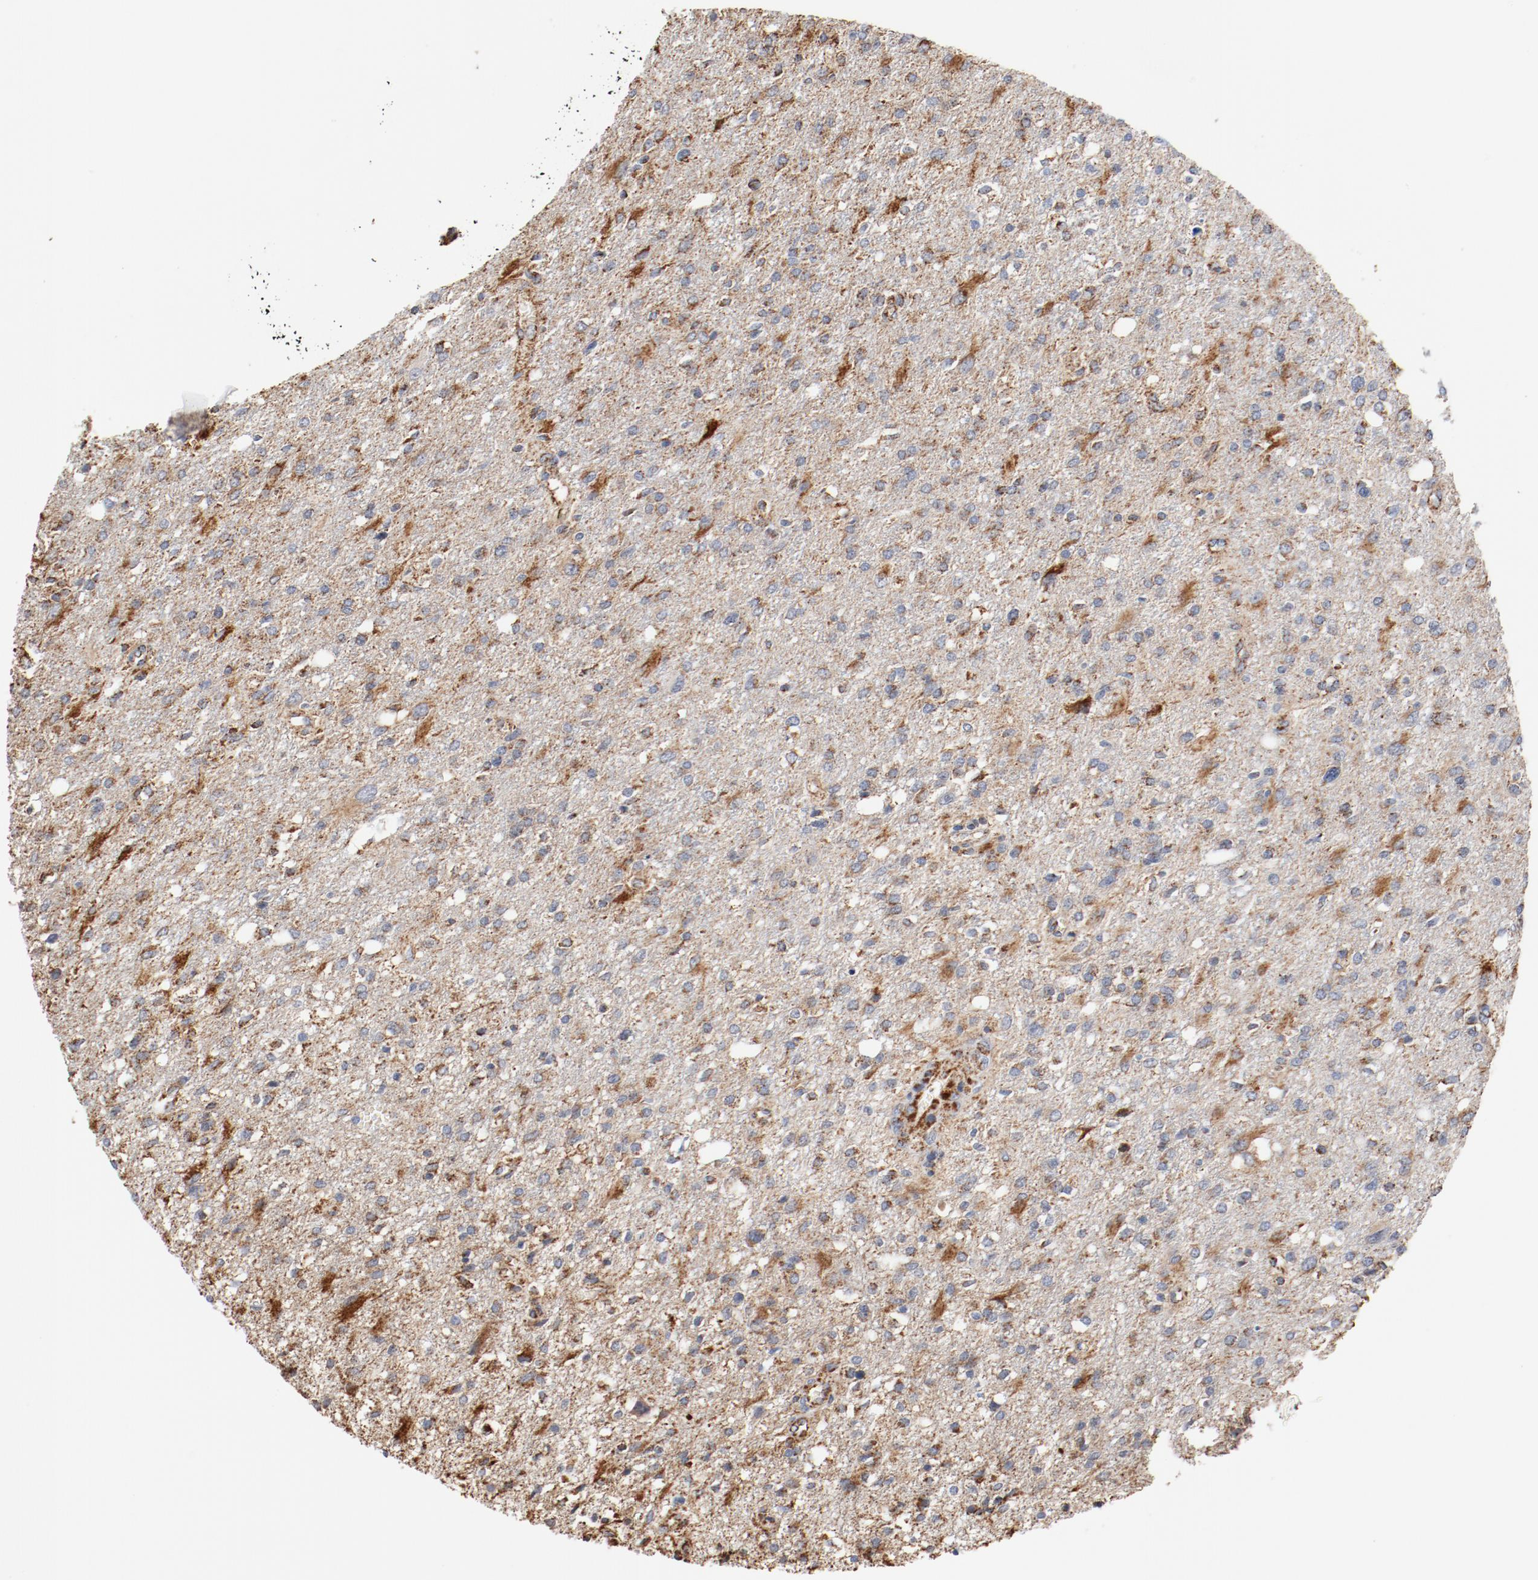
{"staining": {"intensity": "moderate", "quantity": ">75%", "location": "cytoplasmic/membranous"}, "tissue": "glioma", "cell_type": "Tumor cells", "image_type": "cancer", "snomed": [{"axis": "morphology", "description": "Glioma, malignant, High grade"}, {"axis": "topography", "description": "Cerebral cortex"}], "caption": "Moderate cytoplasmic/membranous protein positivity is appreciated in approximately >75% of tumor cells in glioma. (brown staining indicates protein expression, while blue staining denotes nuclei).", "gene": "NDUFS4", "patient": {"sex": "male", "age": 76}}